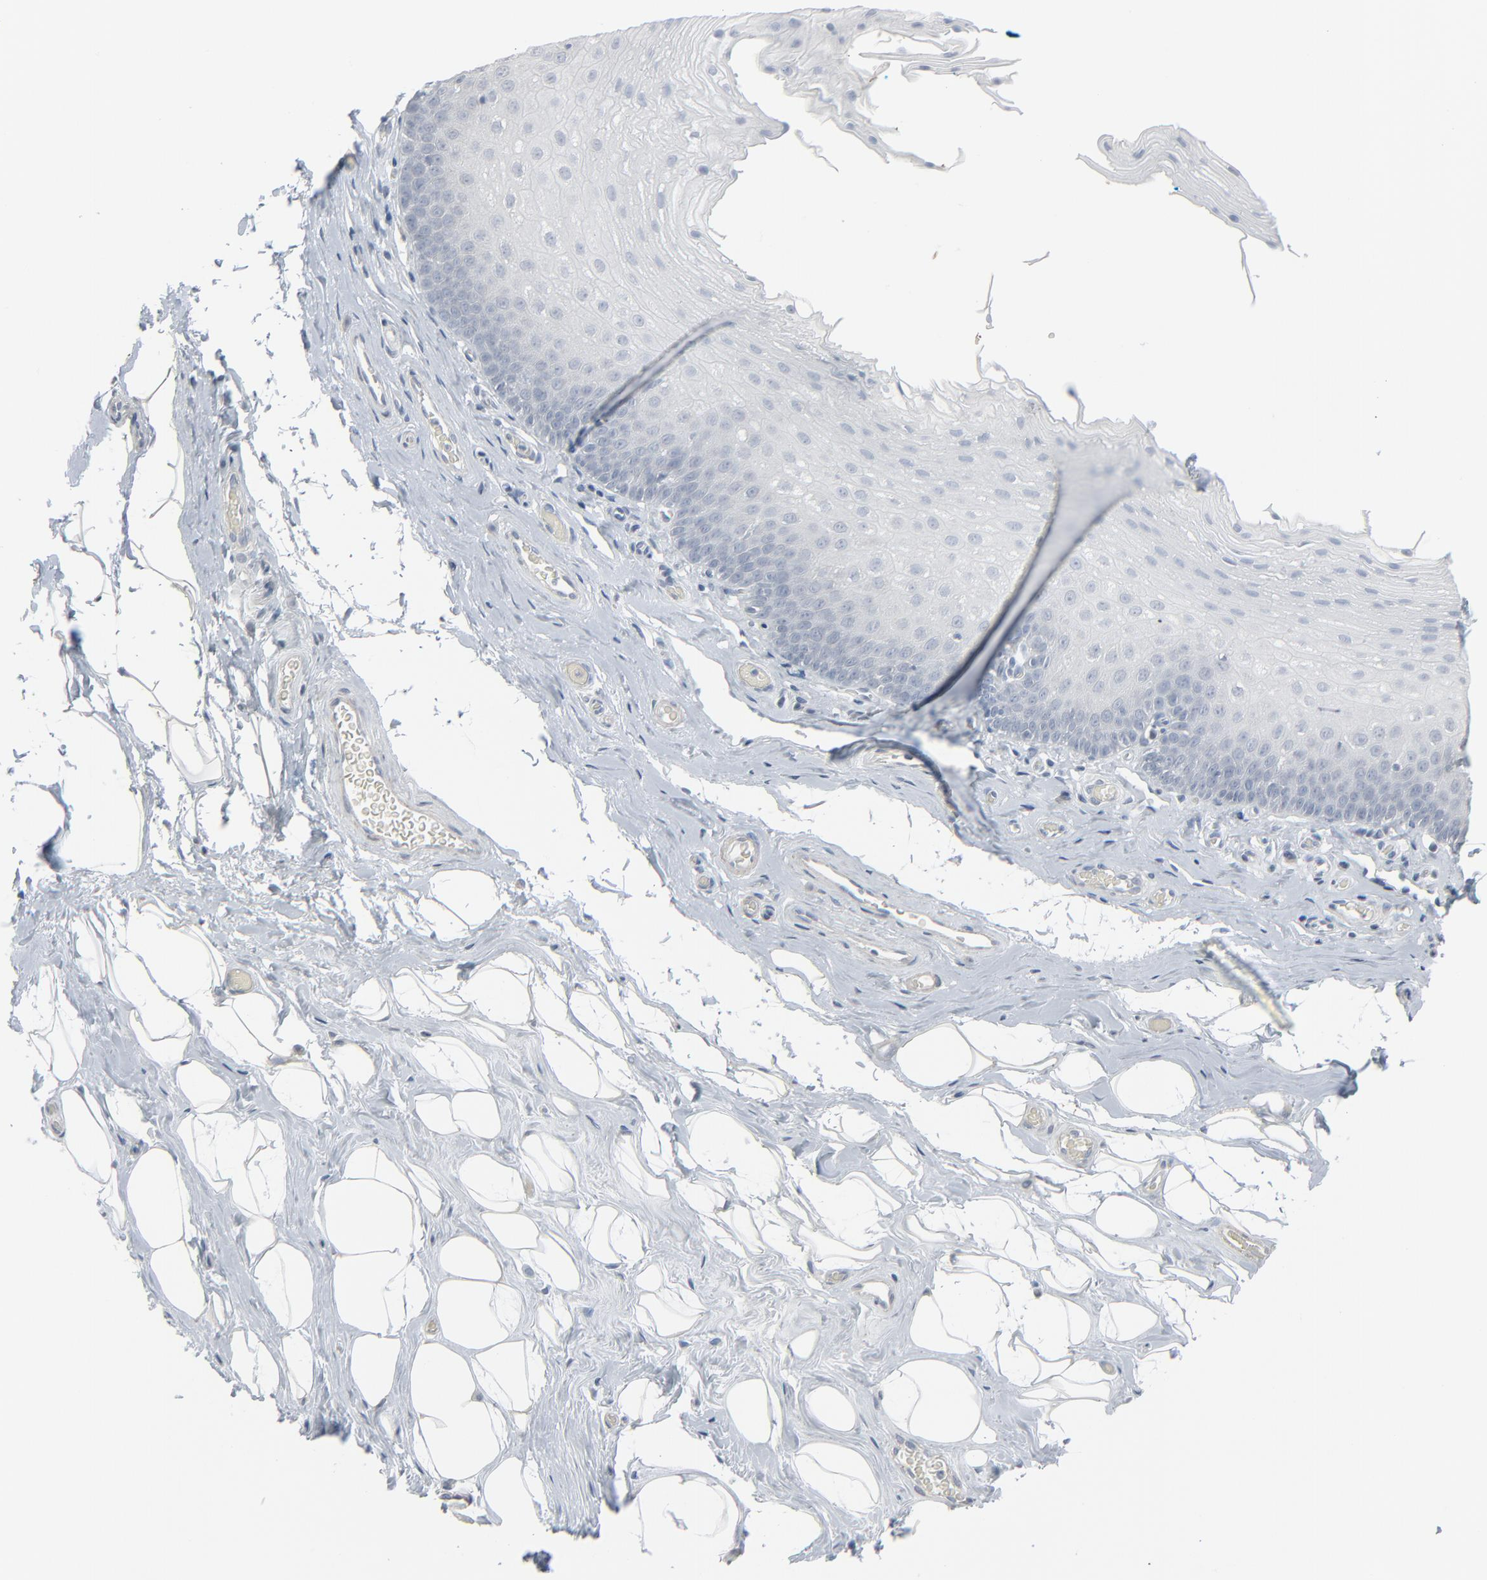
{"staining": {"intensity": "negative", "quantity": "none", "location": "none"}, "tissue": "nasopharynx", "cell_type": "Respiratory epithelial cells", "image_type": "normal", "snomed": [{"axis": "morphology", "description": "Normal tissue, NOS"}, {"axis": "topography", "description": "Nasopharynx"}], "caption": "Immunohistochemistry photomicrograph of benign nasopharynx stained for a protein (brown), which demonstrates no staining in respiratory epithelial cells.", "gene": "SAGE1", "patient": {"sex": "male", "age": 56}}